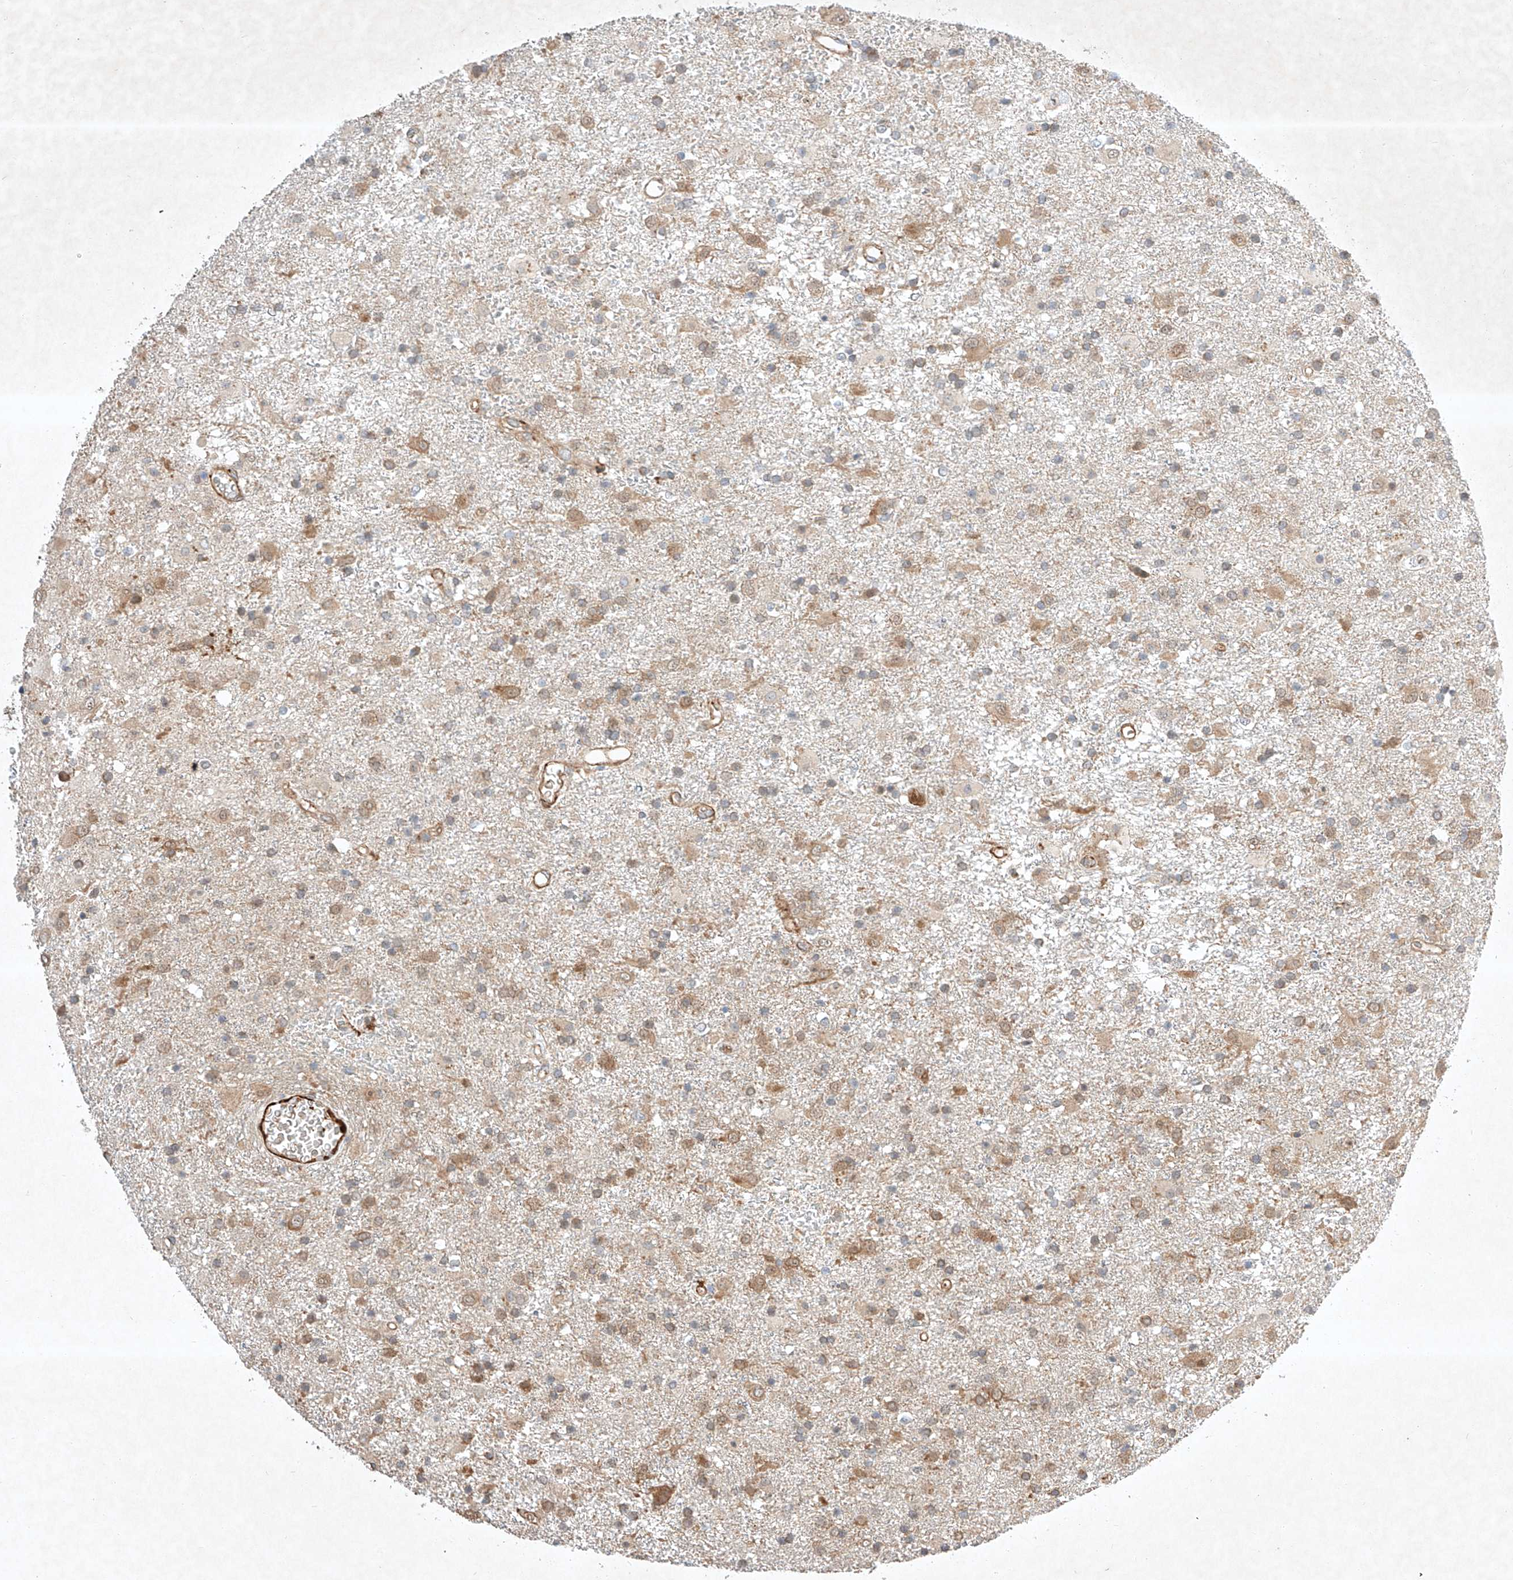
{"staining": {"intensity": "weak", "quantity": "25%-75%", "location": "cytoplasmic/membranous"}, "tissue": "glioma", "cell_type": "Tumor cells", "image_type": "cancer", "snomed": [{"axis": "morphology", "description": "Glioma, malignant, Low grade"}, {"axis": "topography", "description": "Brain"}], "caption": "DAB (3,3'-diaminobenzidine) immunohistochemical staining of human malignant low-grade glioma displays weak cytoplasmic/membranous protein staining in approximately 25%-75% of tumor cells.", "gene": "ARHGAP33", "patient": {"sex": "male", "age": 65}}